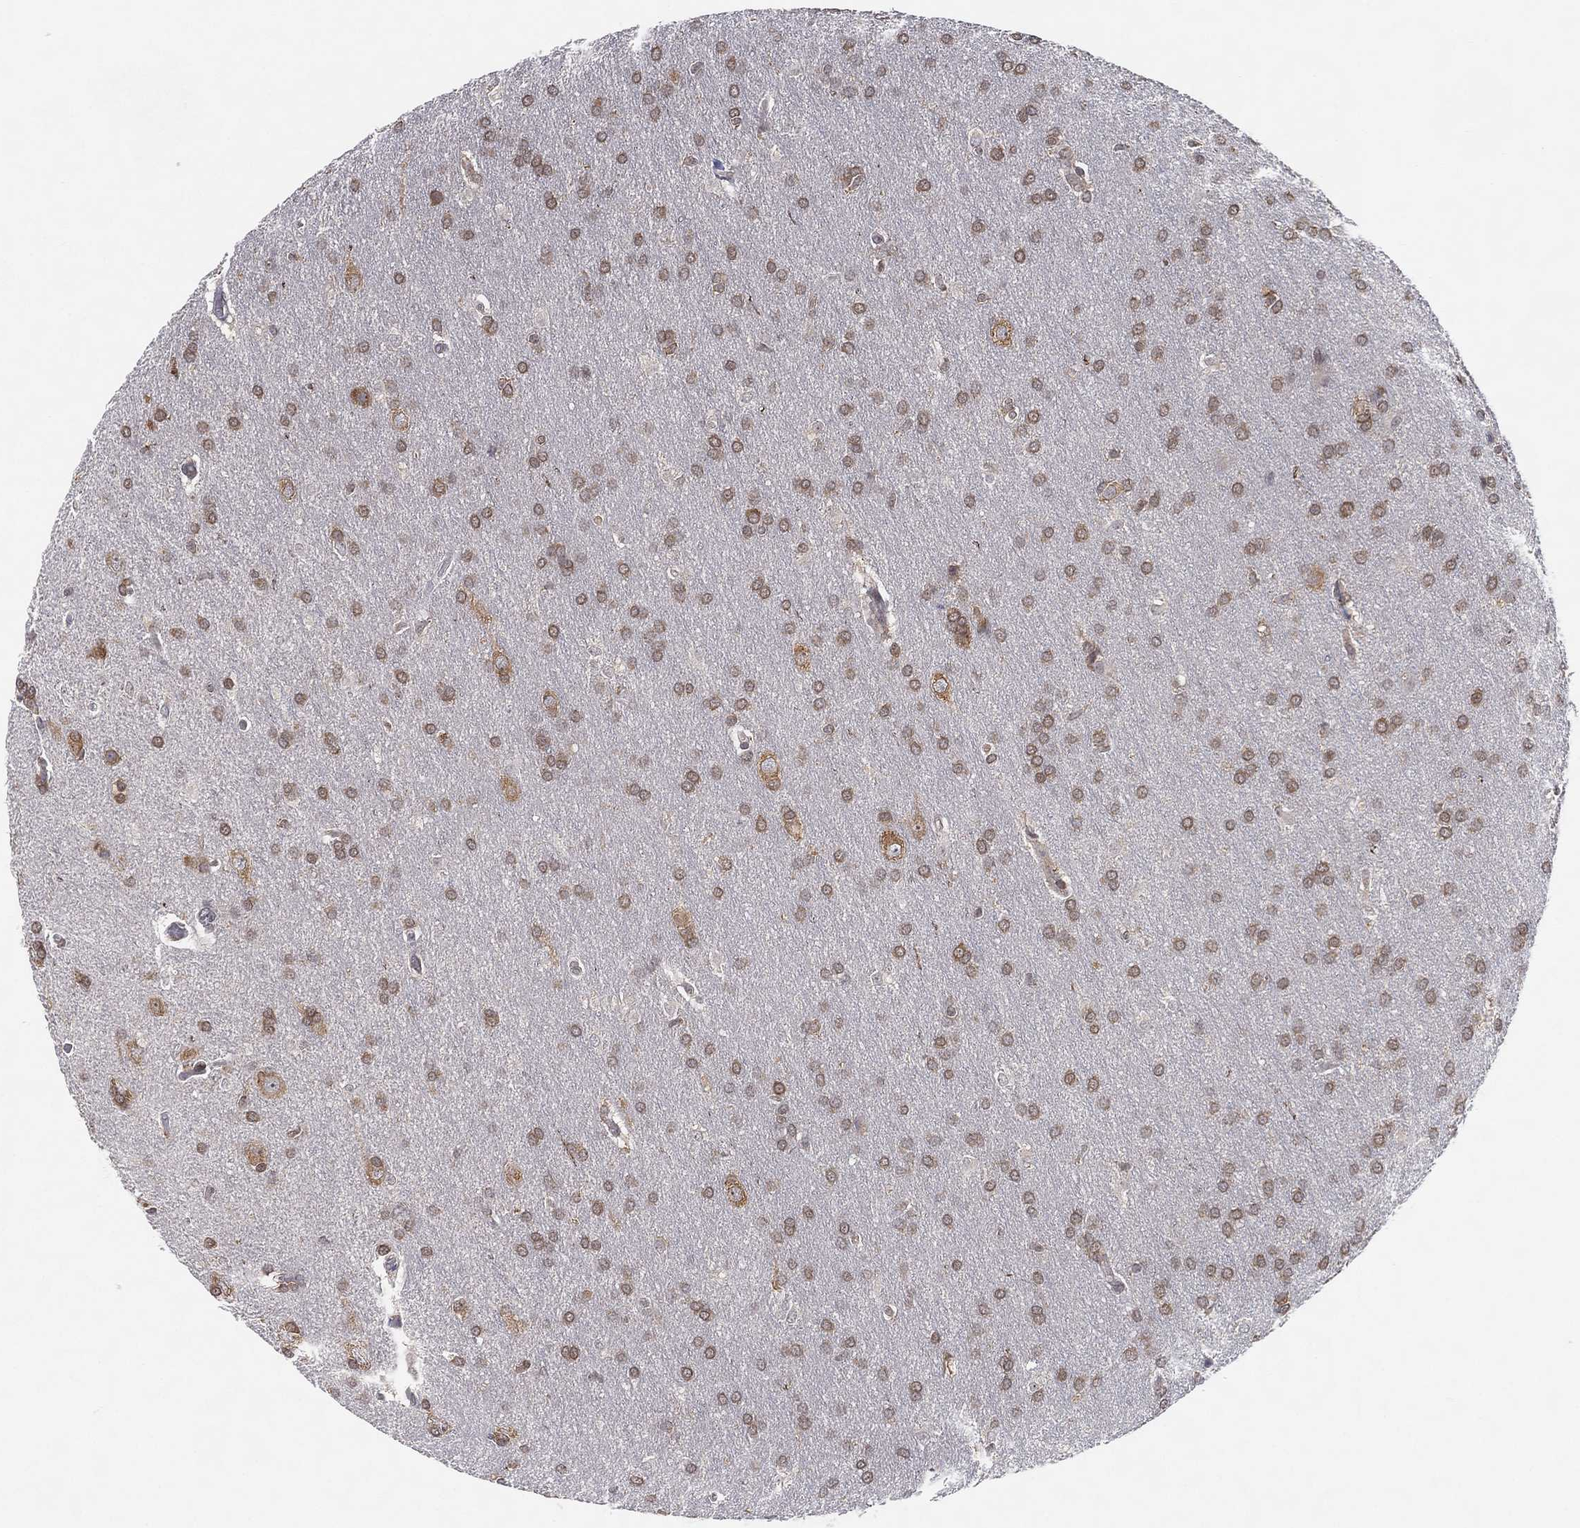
{"staining": {"intensity": "moderate", "quantity": ">75%", "location": "cytoplasmic/membranous,nuclear"}, "tissue": "glioma", "cell_type": "Tumor cells", "image_type": "cancer", "snomed": [{"axis": "morphology", "description": "Glioma, malignant, Low grade"}, {"axis": "topography", "description": "Brain"}], "caption": "IHC image of glioma stained for a protein (brown), which demonstrates medium levels of moderate cytoplasmic/membranous and nuclear staining in approximately >75% of tumor cells.", "gene": "TMTC4", "patient": {"sex": "female", "age": 32}}